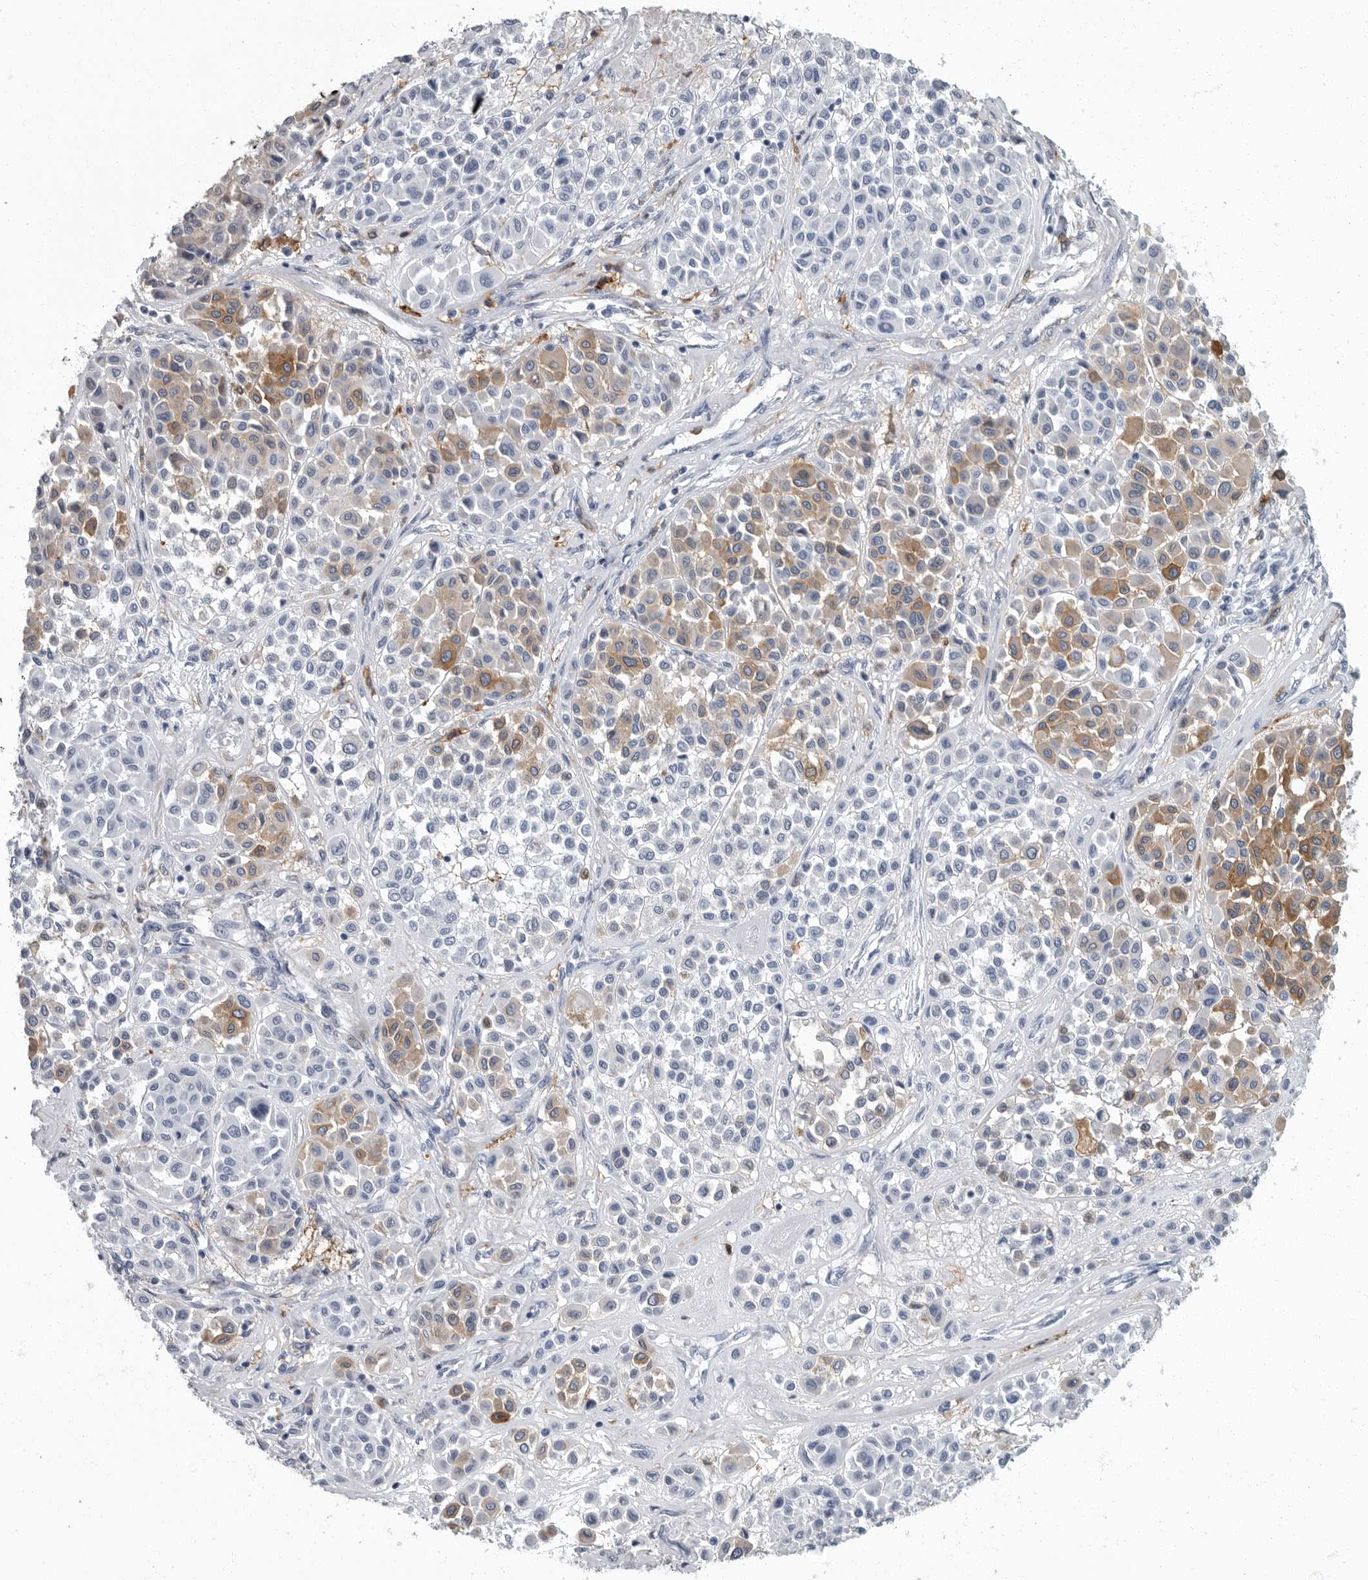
{"staining": {"intensity": "moderate", "quantity": "25%-75%", "location": "cytoplasmic/membranous"}, "tissue": "melanoma", "cell_type": "Tumor cells", "image_type": "cancer", "snomed": [{"axis": "morphology", "description": "Malignant melanoma, Metastatic site"}, {"axis": "topography", "description": "Soft tissue"}], "caption": "Protein staining reveals moderate cytoplasmic/membranous expression in about 25%-75% of tumor cells in melanoma.", "gene": "FCER1G", "patient": {"sex": "male", "age": 41}}